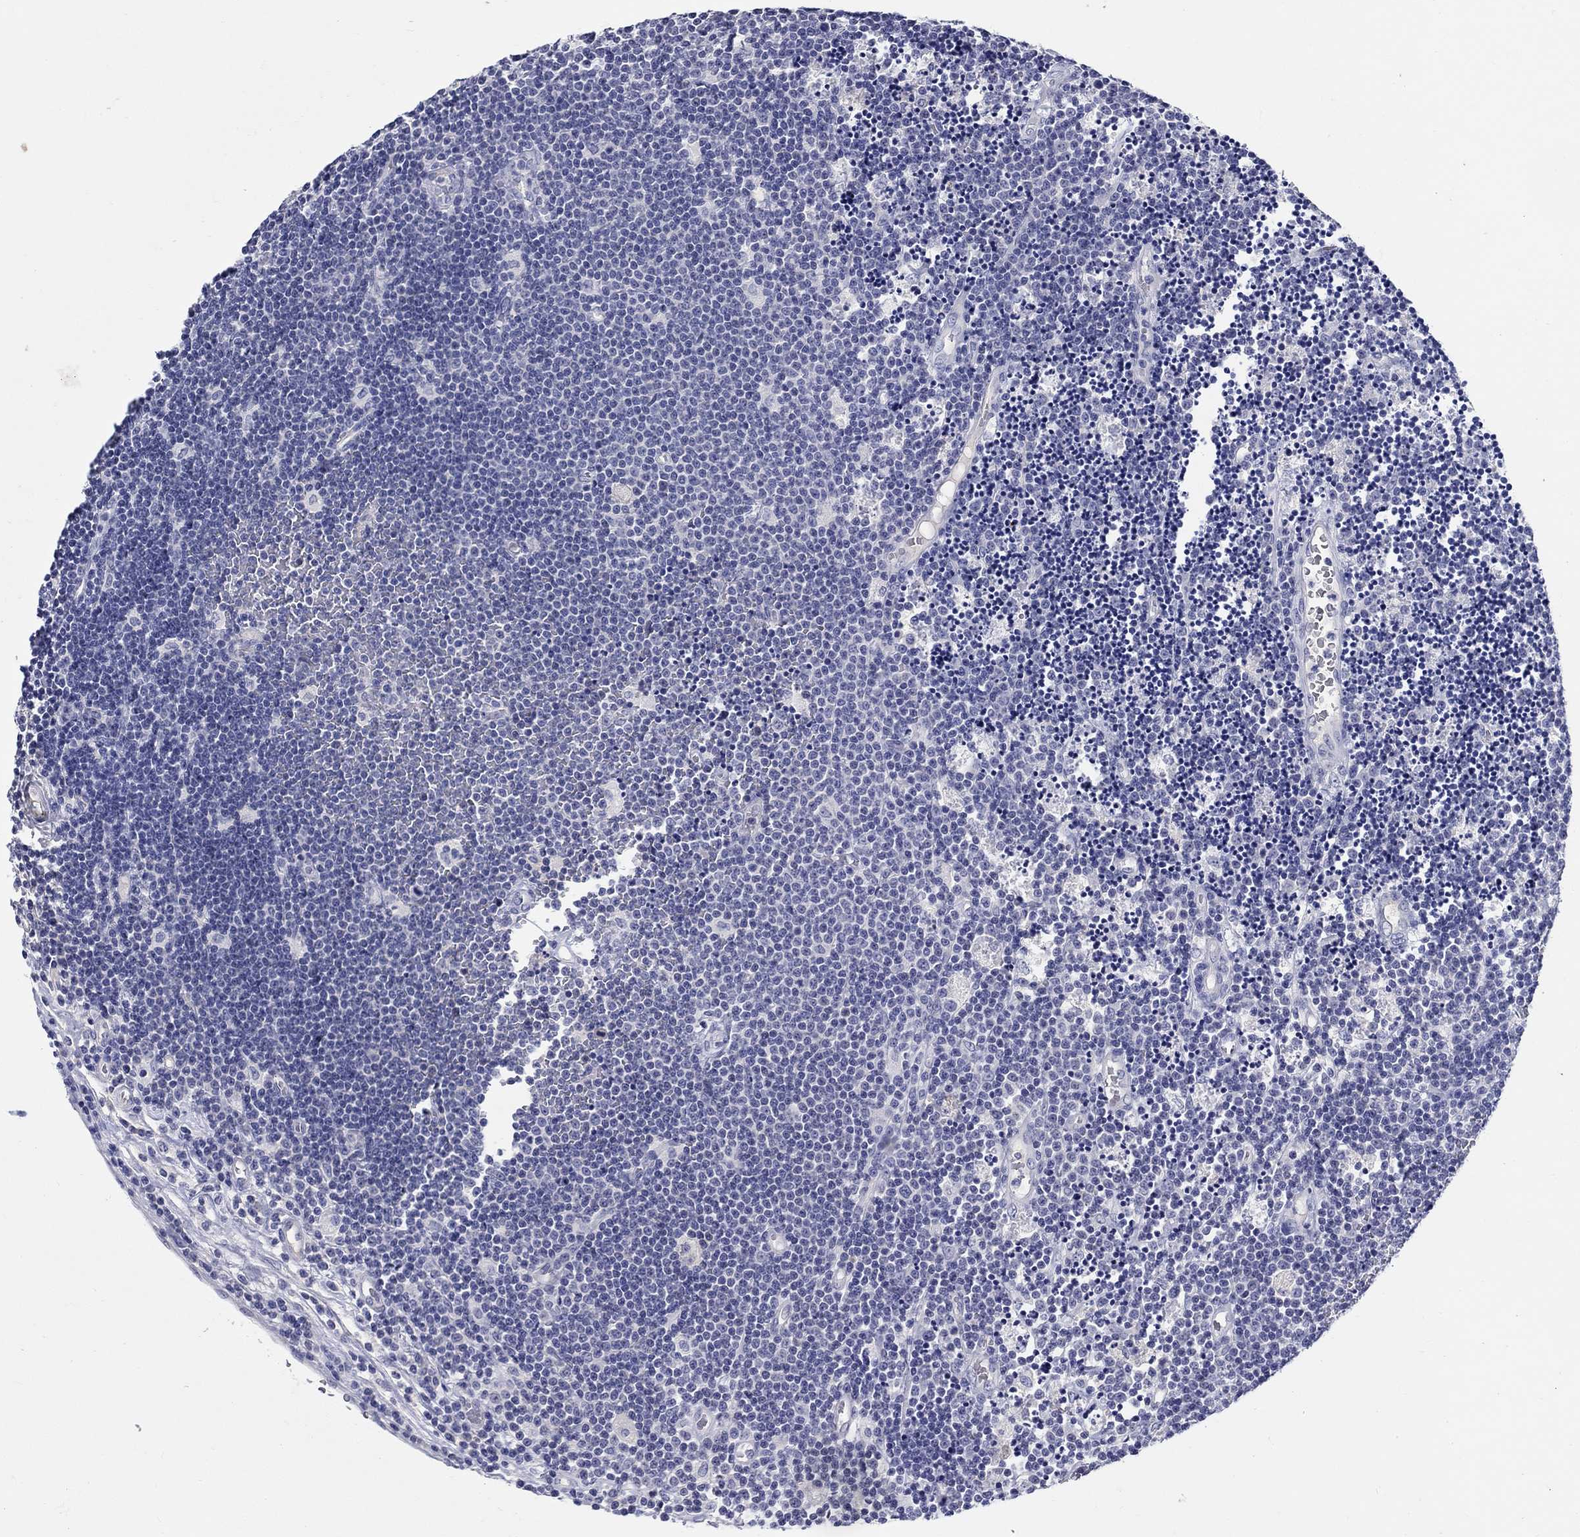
{"staining": {"intensity": "negative", "quantity": "none", "location": "none"}, "tissue": "lymphoma", "cell_type": "Tumor cells", "image_type": "cancer", "snomed": [{"axis": "morphology", "description": "Malignant lymphoma, non-Hodgkin's type, Low grade"}, {"axis": "topography", "description": "Brain"}], "caption": "Immunohistochemistry photomicrograph of human lymphoma stained for a protein (brown), which demonstrates no expression in tumor cells. (DAB (3,3'-diaminobenzidine) immunohistochemistry, high magnification).", "gene": "SLC30A3", "patient": {"sex": "female", "age": 66}}